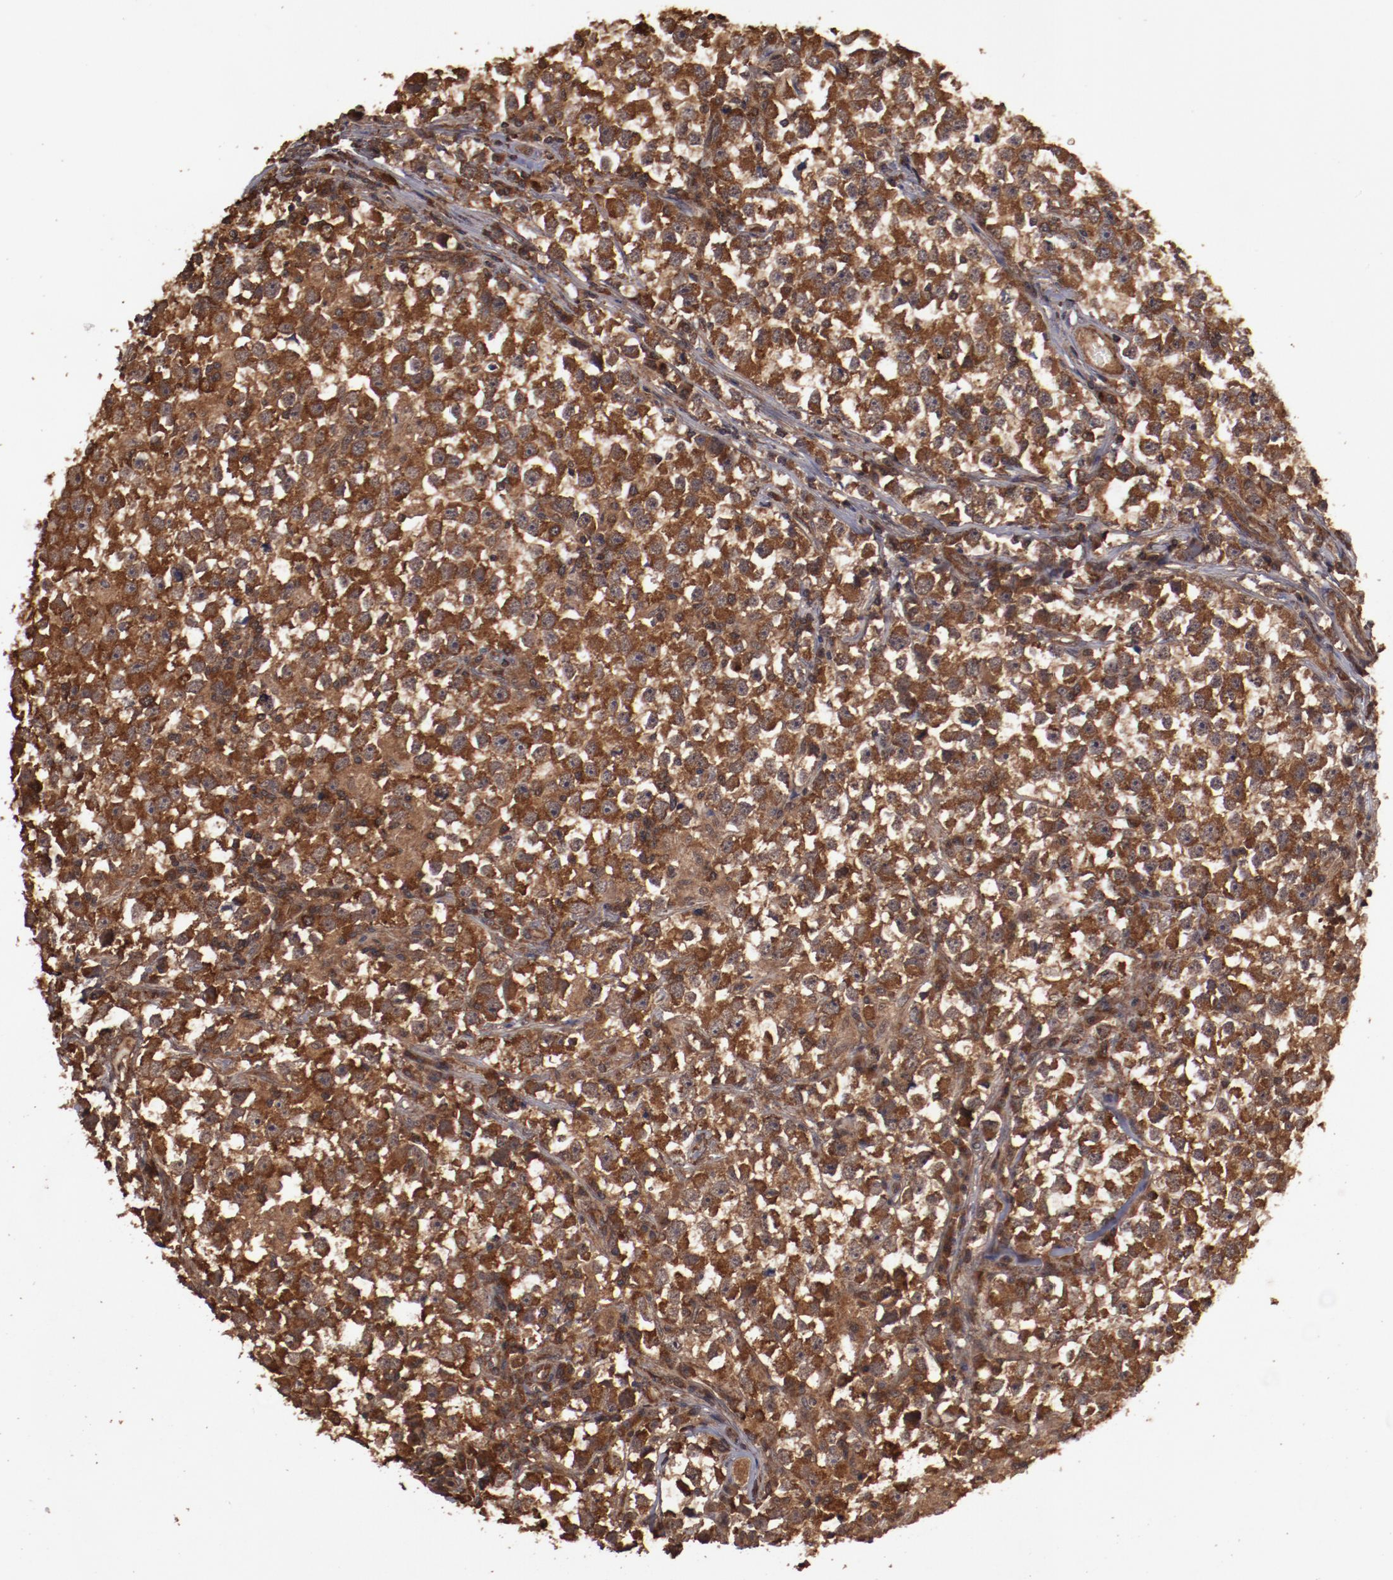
{"staining": {"intensity": "strong", "quantity": ">75%", "location": "cytoplasmic/membranous"}, "tissue": "testis cancer", "cell_type": "Tumor cells", "image_type": "cancer", "snomed": [{"axis": "morphology", "description": "Seminoma, NOS"}, {"axis": "topography", "description": "Testis"}], "caption": "IHC image of neoplastic tissue: human testis cancer stained using immunohistochemistry (IHC) exhibits high levels of strong protein expression localized specifically in the cytoplasmic/membranous of tumor cells, appearing as a cytoplasmic/membranous brown color.", "gene": "TXNDC16", "patient": {"sex": "male", "age": 33}}